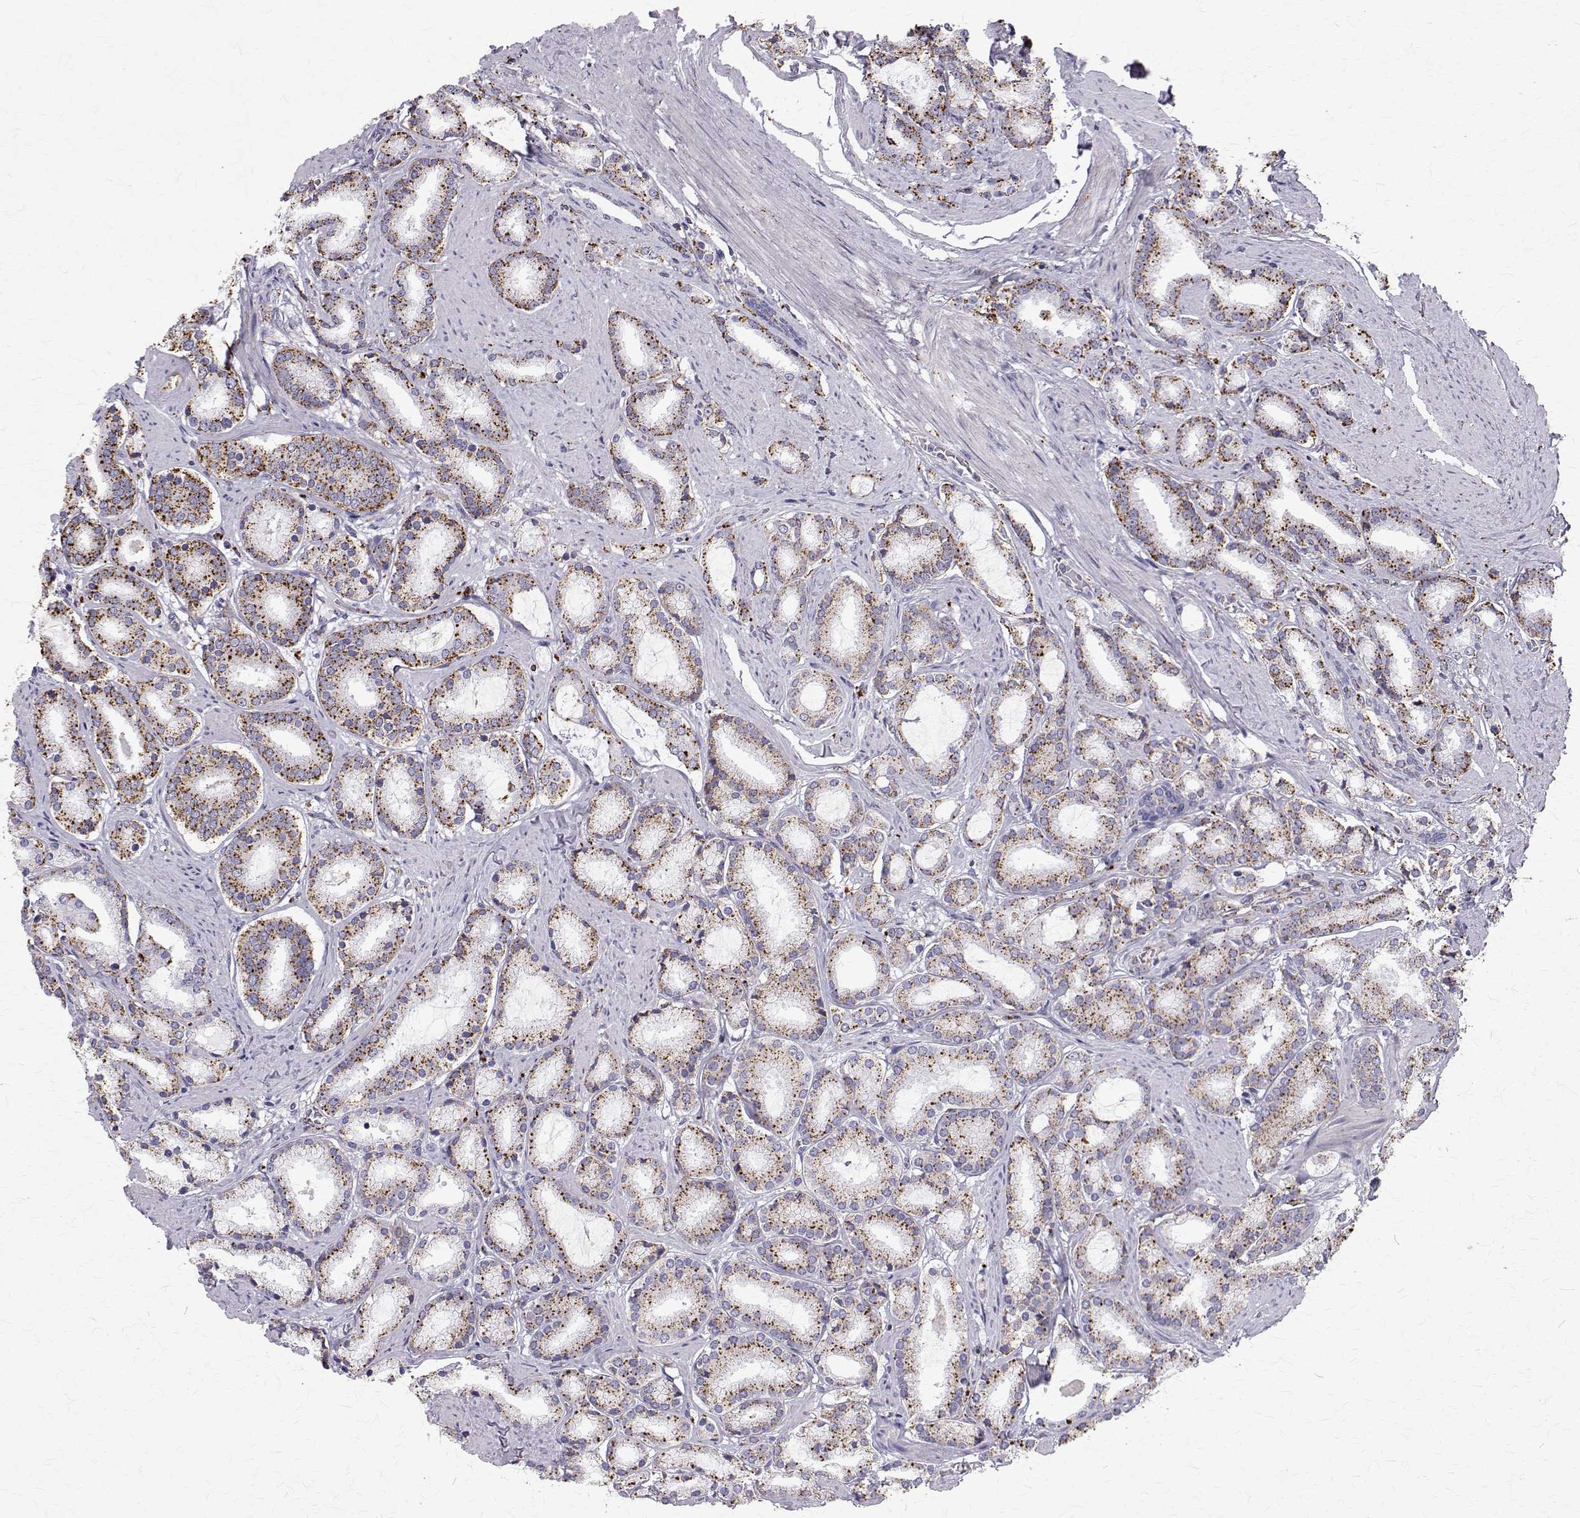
{"staining": {"intensity": "moderate", "quantity": ">75%", "location": "cytoplasmic/membranous"}, "tissue": "prostate cancer", "cell_type": "Tumor cells", "image_type": "cancer", "snomed": [{"axis": "morphology", "description": "Adenocarcinoma, High grade"}, {"axis": "topography", "description": "Prostate"}], "caption": "Human prostate cancer (adenocarcinoma (high-grade)) stained with a protein marker shows moderate staining in tumor cells.", "gene": "TPP1", "patient": {"sex": "male", "age": 63}}